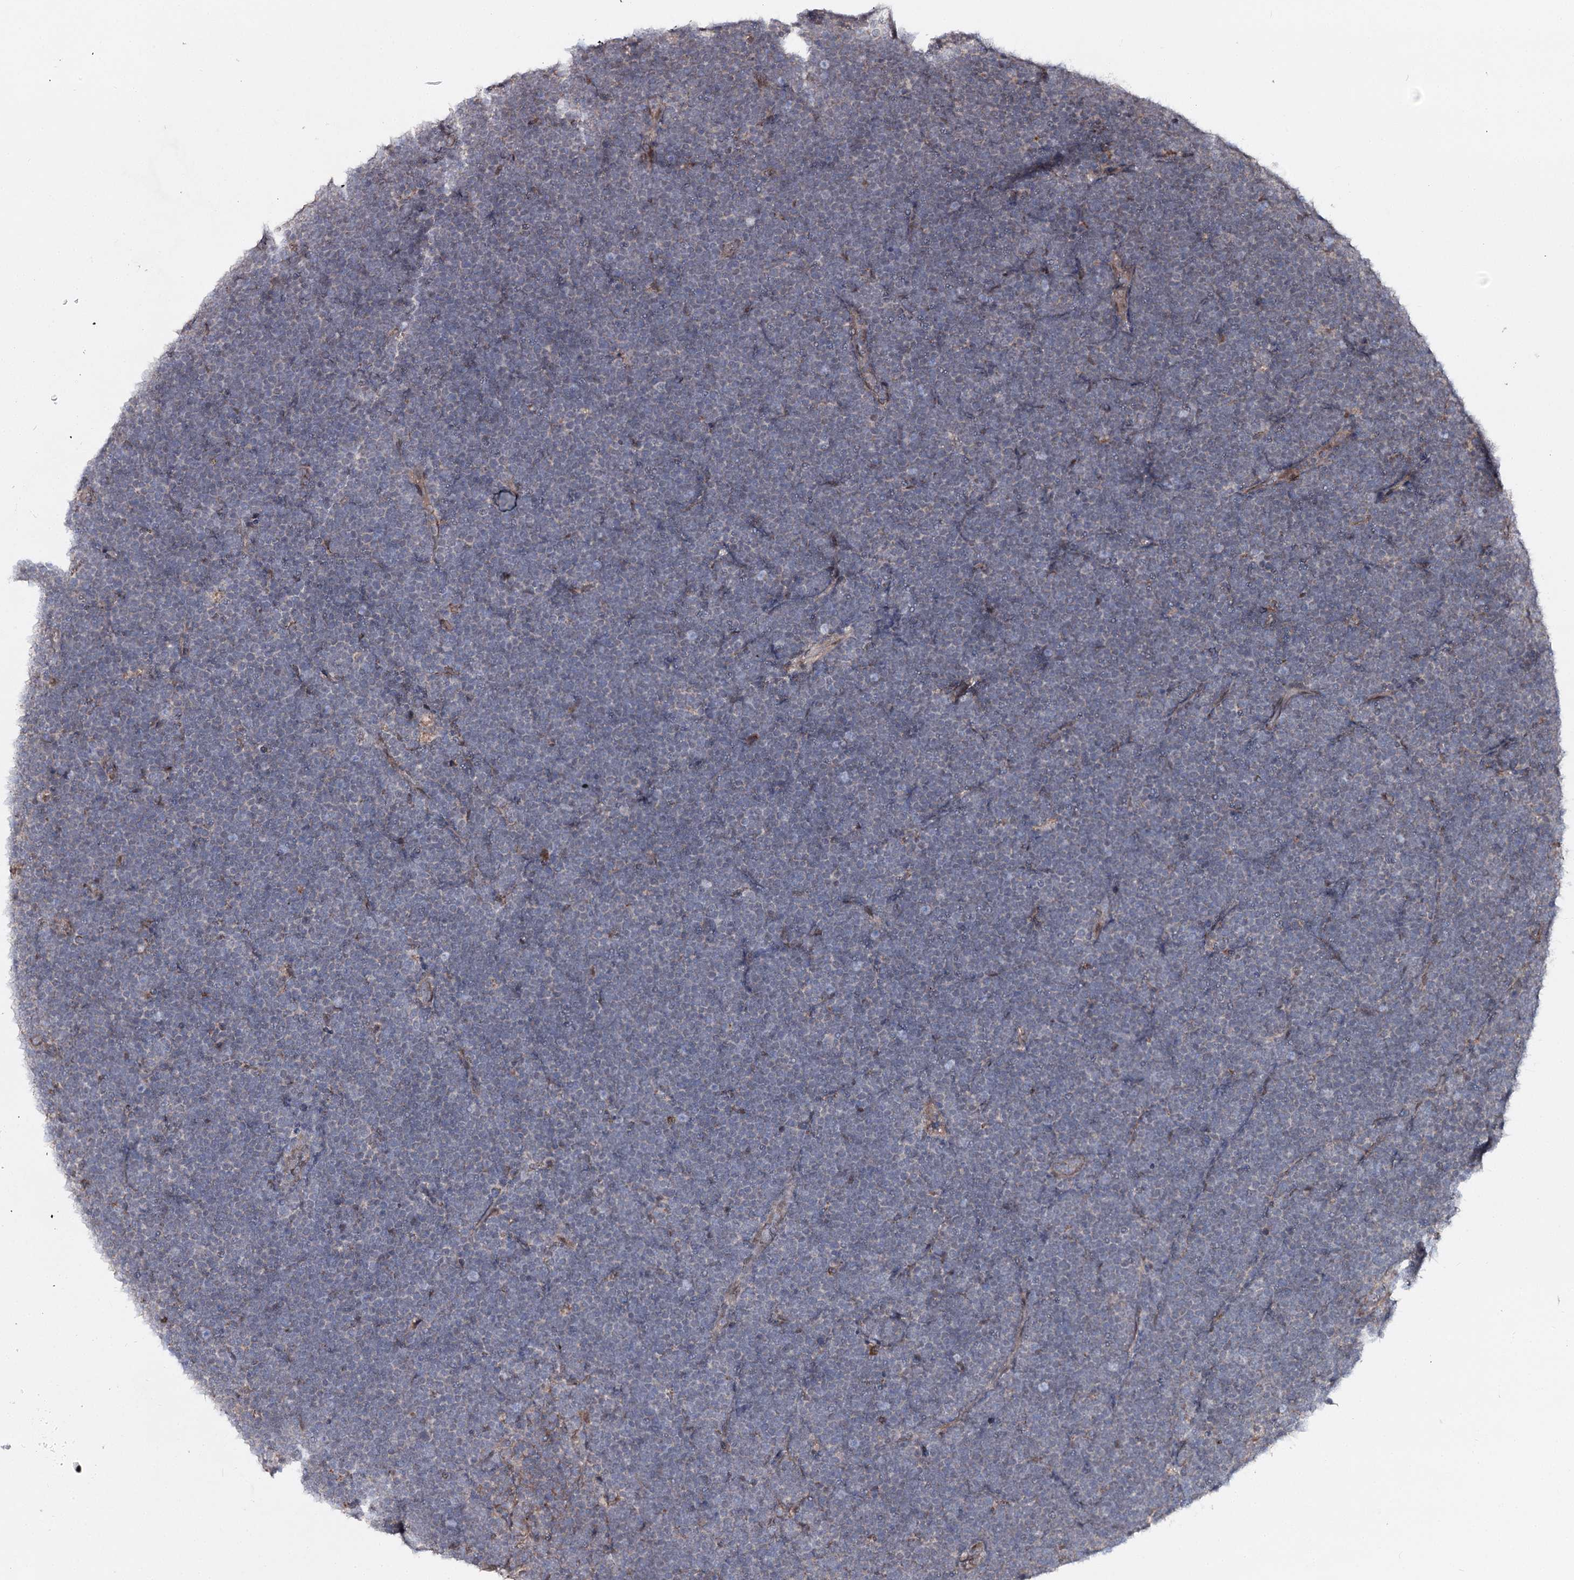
{"staining": {"intensity": "negative", "quantity": "none", "location": "none"}, "tissue": "lymphoma", "cell_type": "Tumor cells", "image_type": "cancer", "snomed": [{"axis": "morphology", "description": "Malignant lymphoma, non-Hodgkin's type, High grade"}, {"axis": "topography", "description": "Lymph node"}], "caption": "High-grade malignant lymphoma, non-Hodgkin's type stained for a protein using IHC reveals no positivity tumor cells.", "gene": "MSANTD2", "patient": {"sex": "male", "age": 13}}